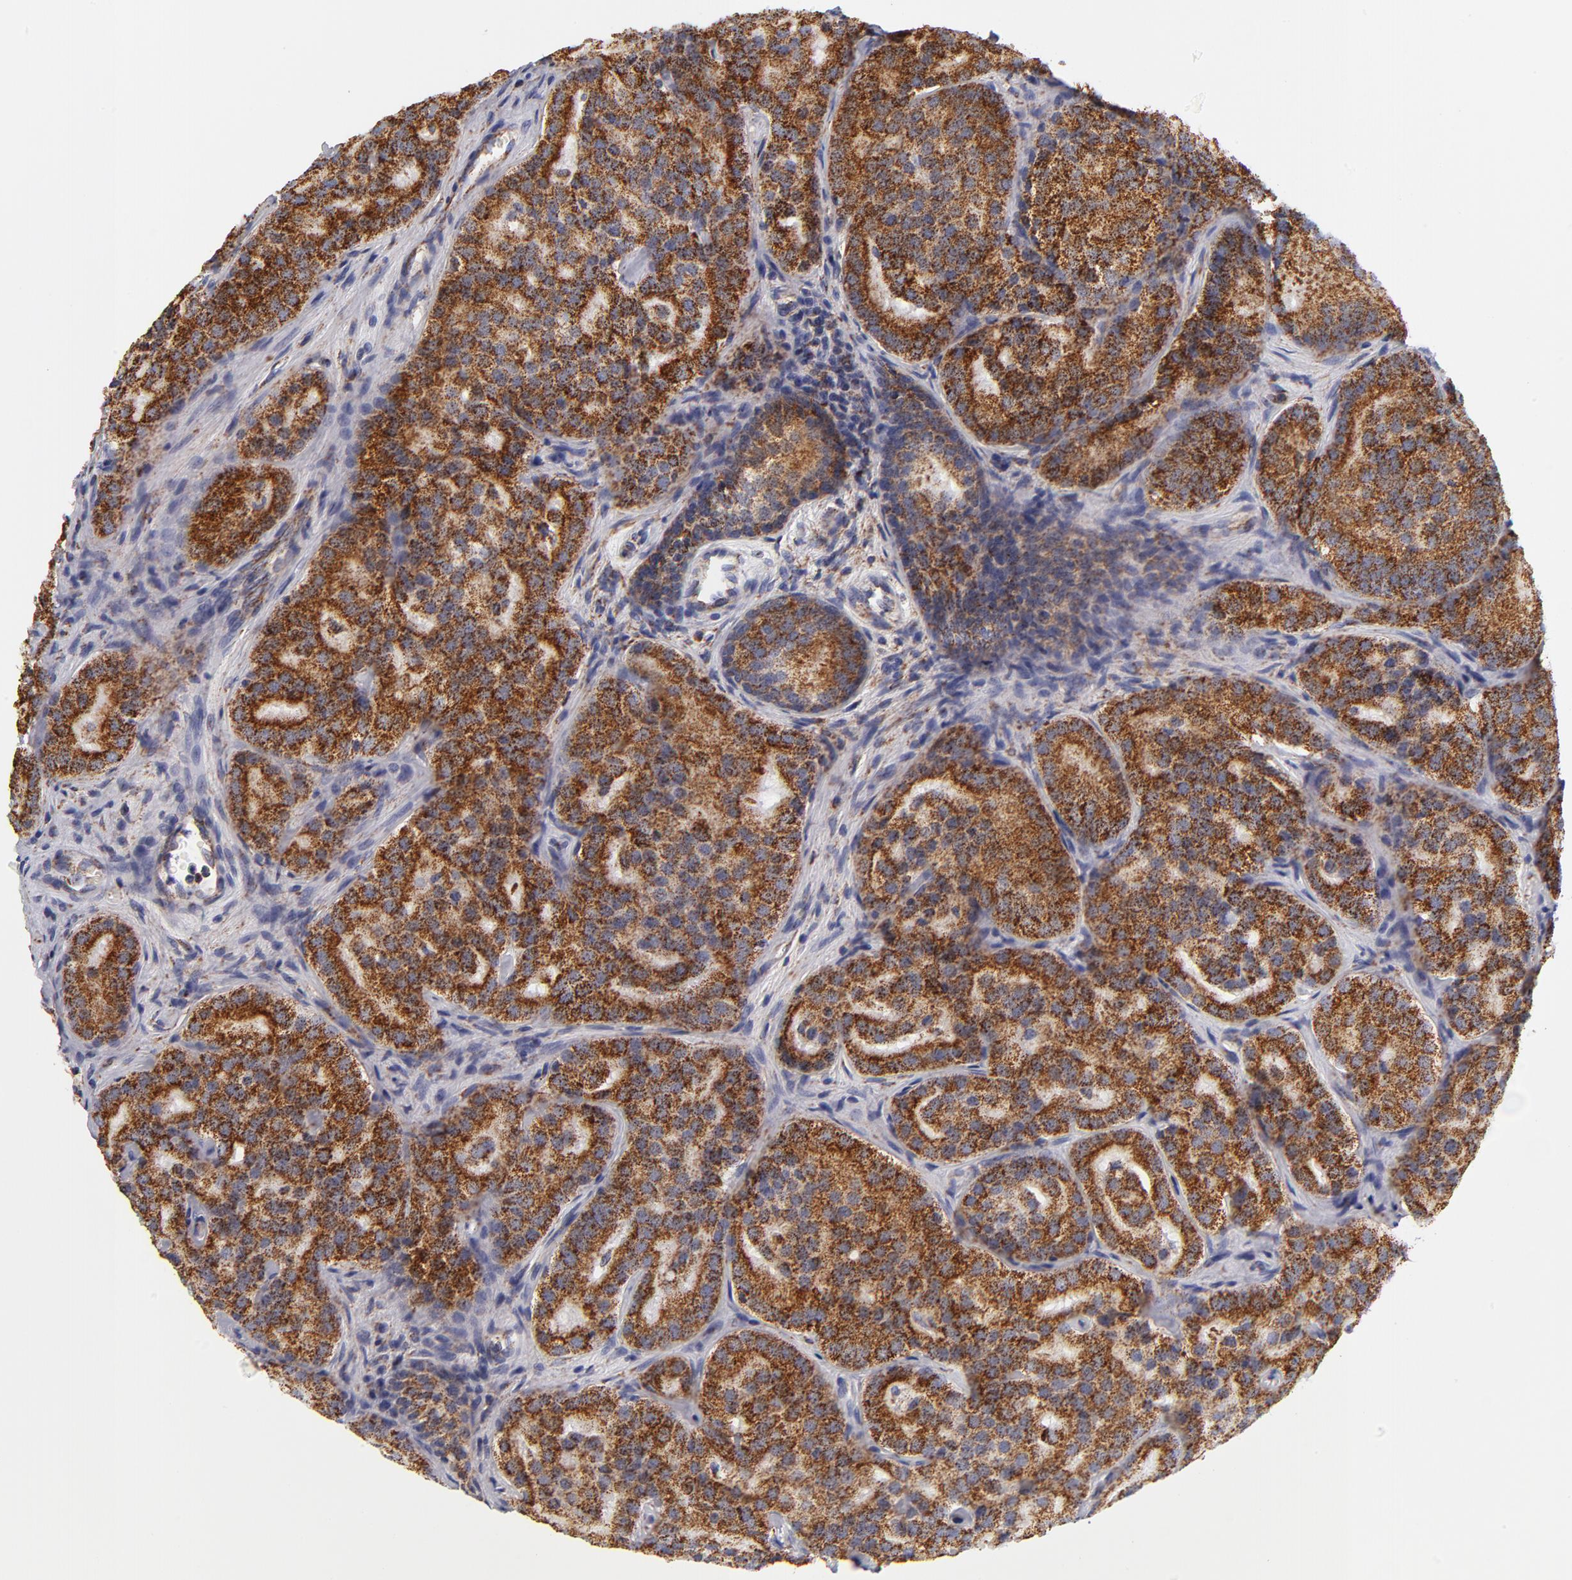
{"staining": {"intensity": "strong", "quantity": ">75%", "location": "cytoplasmic/membranous"}, "tissue": "prostate cancer", "cell_type": "Tumor cells", "image_type": "cancer", "snomed": [{"axis": "morphology", "description": "Adenocarcinoma, High grade"}, {"axis": "topography", "description": "Prostate"}], "caption": "Immunohistochemistry of human high-grade adenocarcinoma (prostate) demonstrates high levels of strong cytoplasmic/membranous staining in about >75% of tumor cells.", "gene": "ECHS1", "patient": {"sex": "male", "age": 64}}